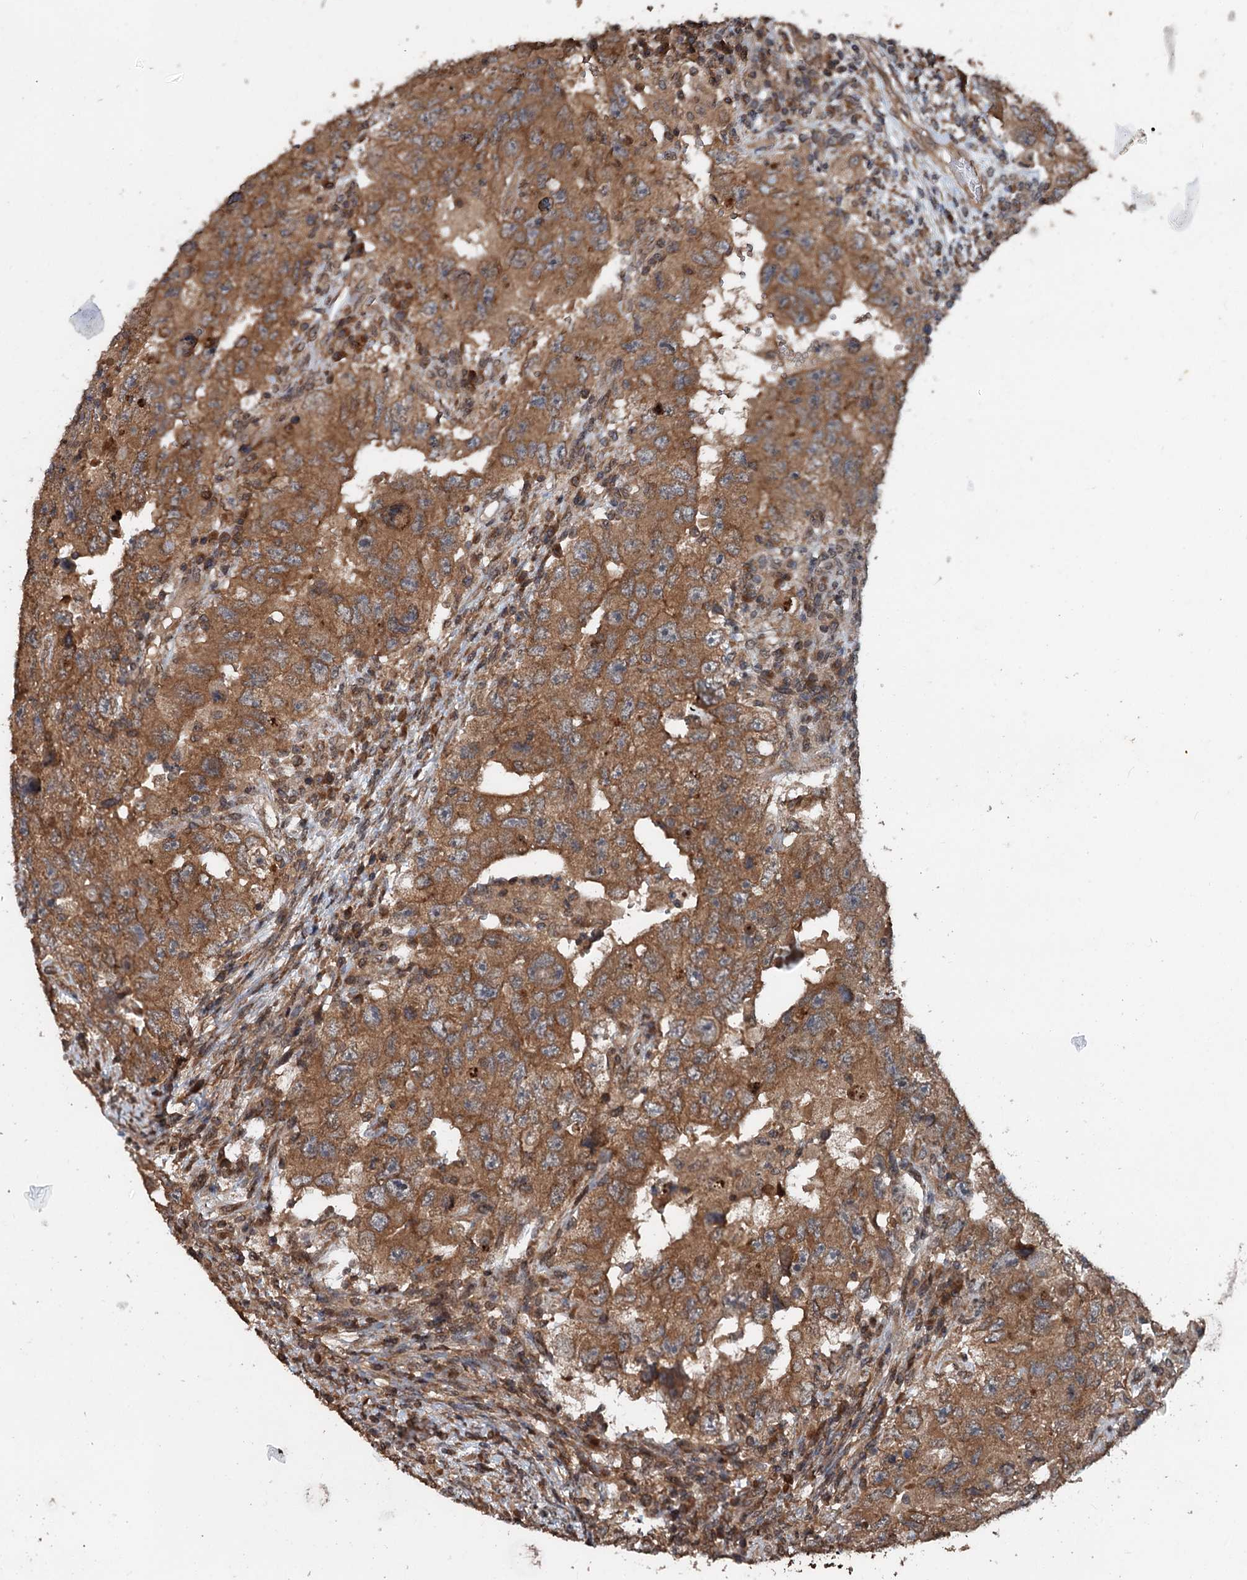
{"staining": {"intensity": "moderate", "quantity": ">75%", "location": "cytoplasmic/membranous"}, "tissue": "testis cancer", "cell_type": "Tumor cells", "image_type": "cancer", "snomed": [{"axis": "morphology", "description": "Carcinoma, Embryonal, NOS"}, {"axis": "topography", "description": "Testis"}], "caption": "Immunohistochemical staining of human testis embryonal carcinoma reveals moderate cytoplasmic/membranous protein expression in approximately >75% of tumor cells.", "gene": "N4BP2L2", "patient": {"sex": "male", "age": 26}}